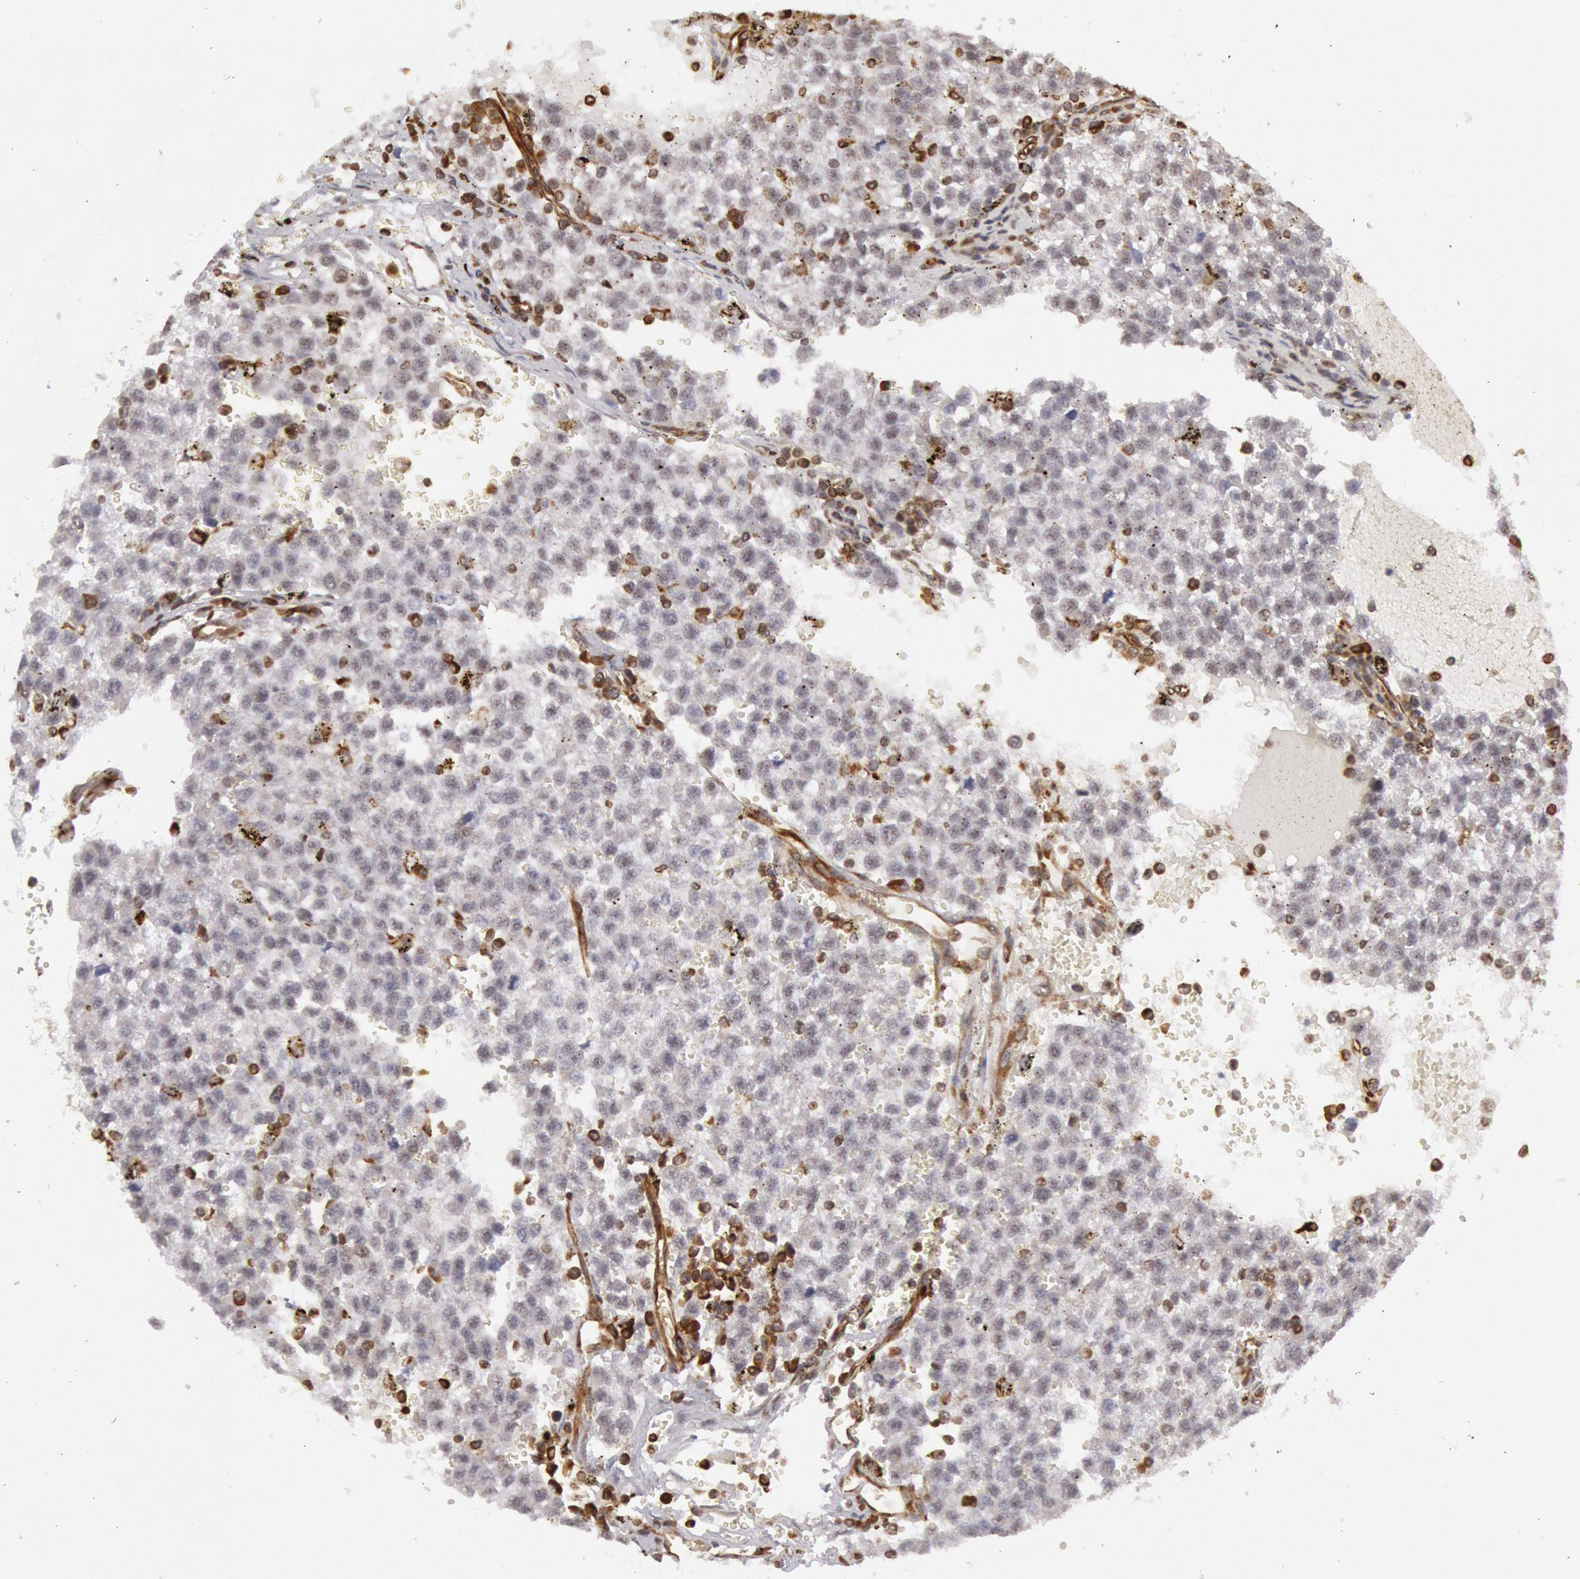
{"staining": {"intensity": "negative", "quantity": "none", "location": "none"}, "tissue": "testis cancer", "cell_type": "Tumor cells", "image_type": "cancer", "snomed": [{"axis": "morphology", "description": "Seminoma, NOS"}, {"axis": "topography", "description": "Testis"}], "caption": "Immunohistochemistry of human seminoma (testis) reveals no positivity in tumor cells. Nuclei are stained in blue.", "gene": "TAP2", "patient": {"sex": "male", "age": 35}}